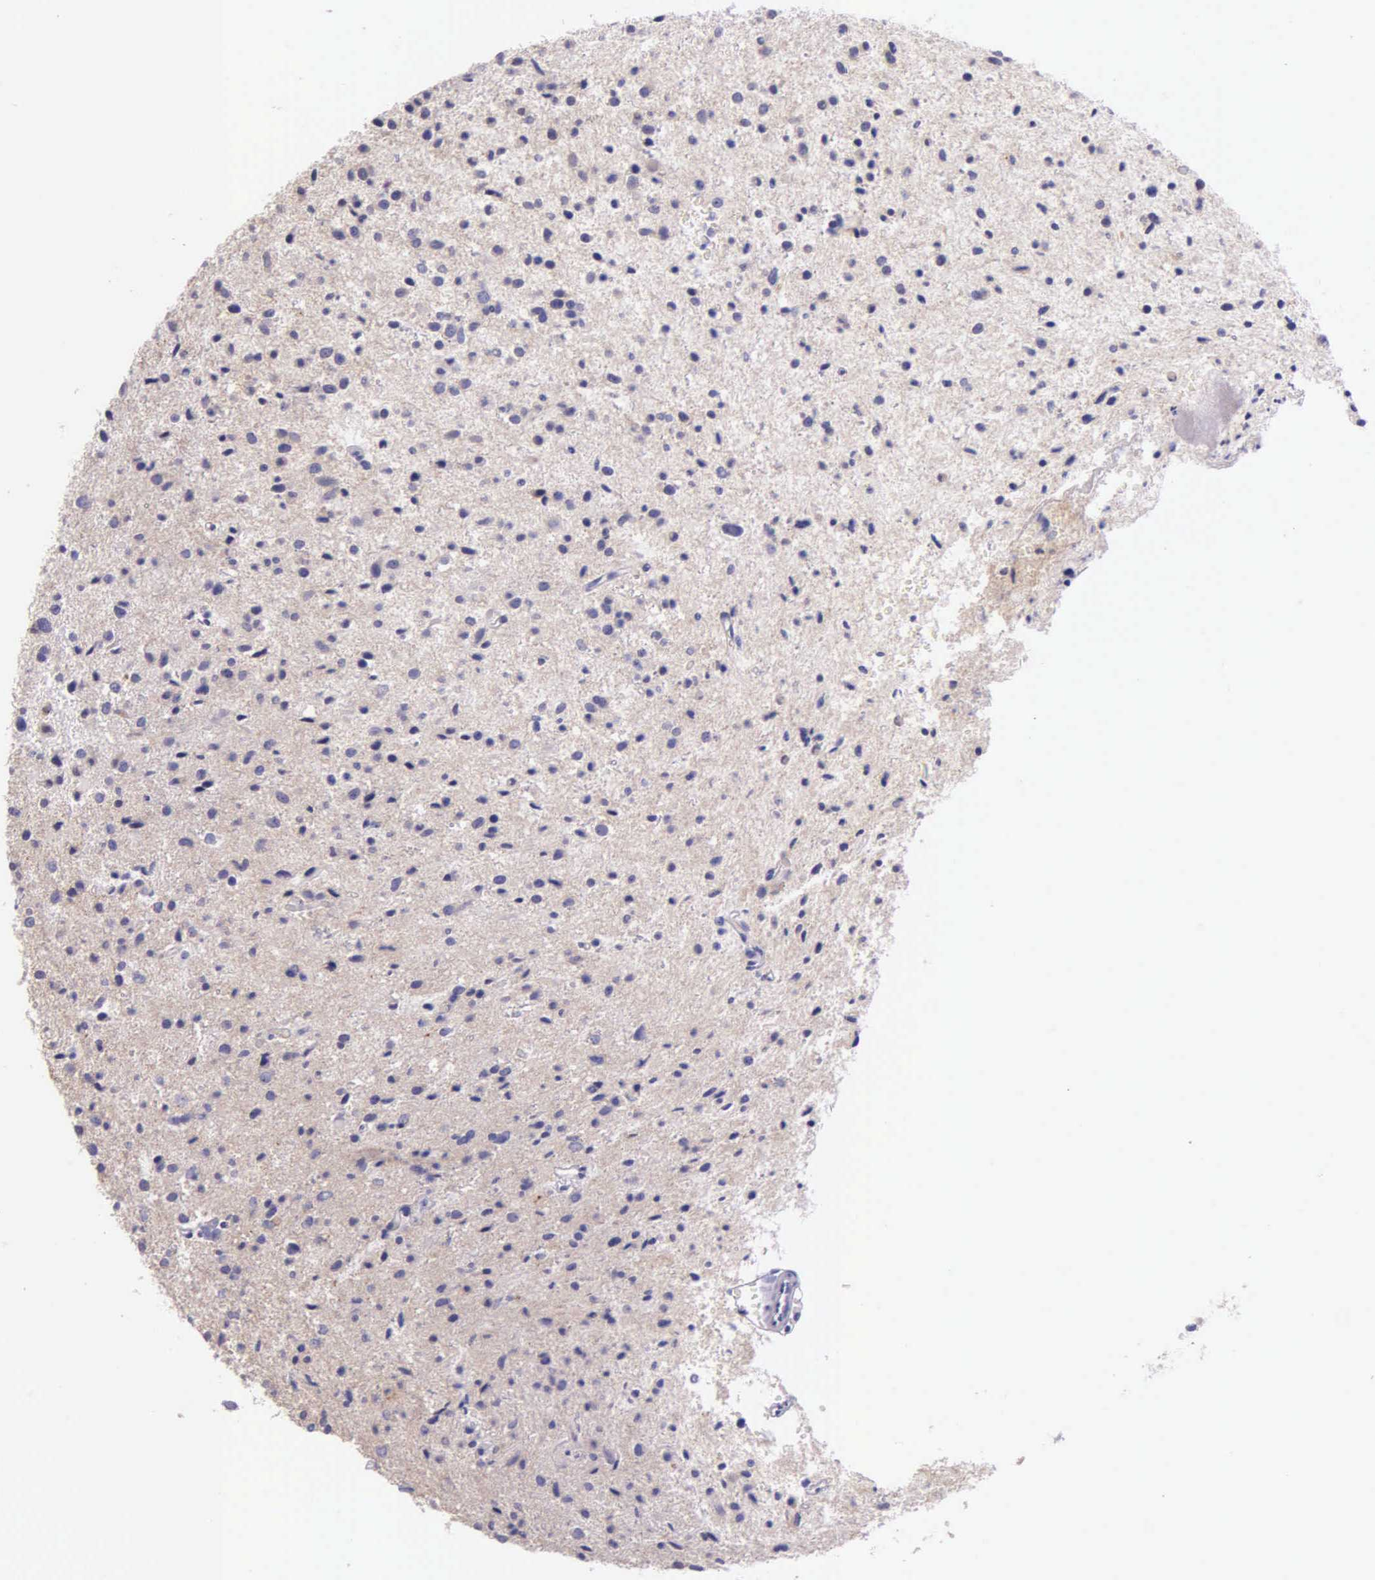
{"staining": {"intensity": "negative", "quantity": "none", "location": "none"}, "tissue": "glioma", "cell_type": "Tumor cells", "image_type": "cancer", "snomed": [{"axis": "morphology", "description": "Glioma, malignant, Low grade"}, {"axis": "topography", "description": "Brain"}], "caption": "High magnification brightfield microscopy of glioma stained with DAB (3,3'-diaminobenzidine) (brown) and counterstained with hematoxylin (blue): tumor cells show no significant expression.", "gene": "THSD7A", "patient": {"sex": "female", "age": 46}}